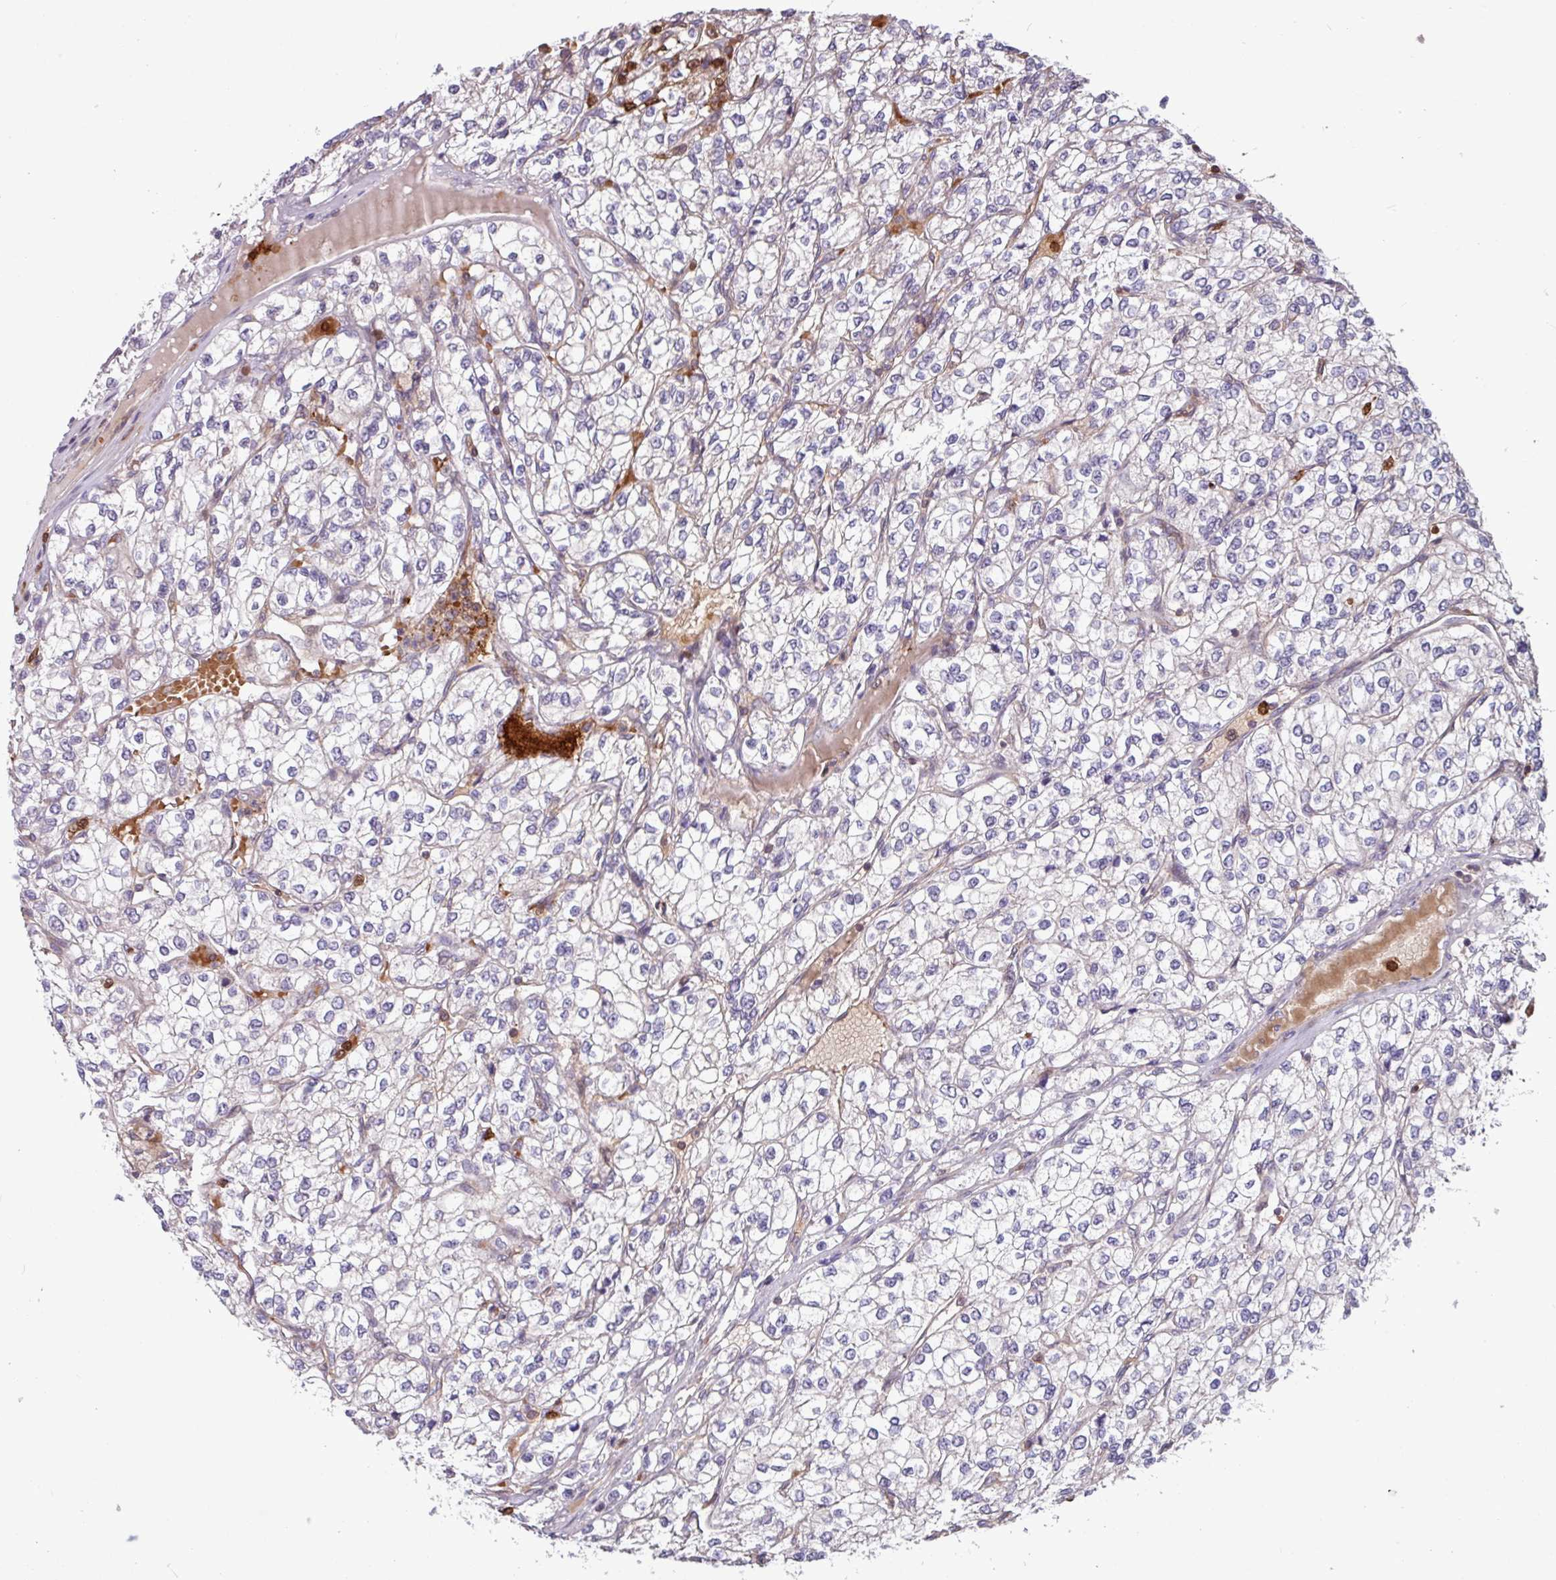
{"staining": {"intensity": "negative", "quantity": "none", "location": "none"}, "tissue": "renal cancer", "cell_type": "Tumor cells", "image_type": "cancer", "snomed": [{"axis": "morphology", "description": "Adenocarcinoma, NOS"}, {"axis": "topography", "description": "Kidney"}], "caption": "IHC micrograph of neoplastic tissue: human adenocarcinoma (renal) stained with DAB reveals no significant protein staining in tumor cells.", "gene": "SEC61G", "patient": {"sex": "male", "age": 80}}